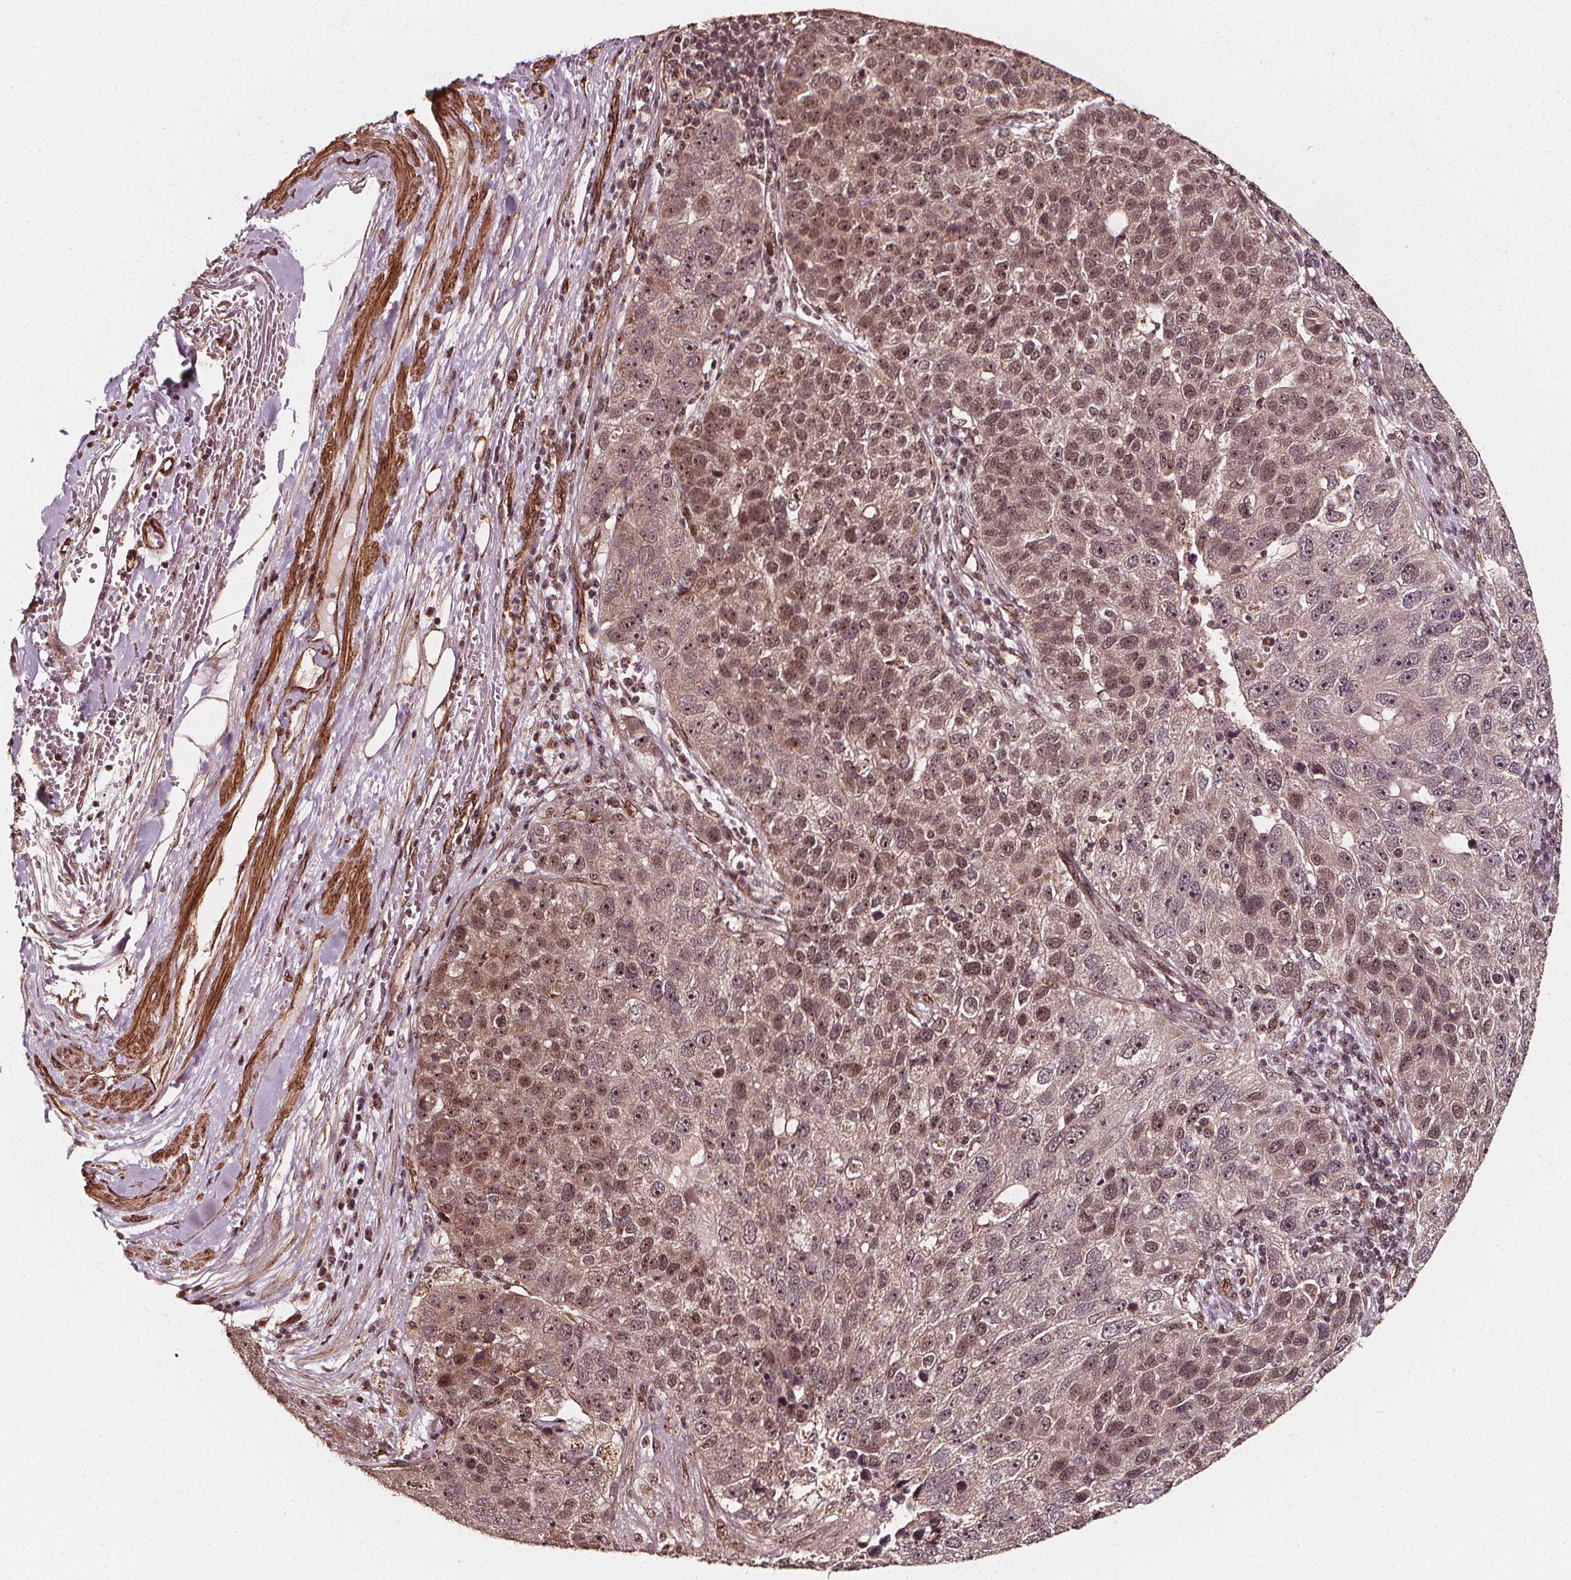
{"staining": {"intensity": "moderate", "quantity": ">75%", "location": "nuclear"}, "tissue": "pancreatic cancer", "cell_type": "Tumor cells", "image_type": "cancer", "snomed": [{"axis": "morphology", "description": "Adenocarcinoma, NOS"}, {"axis": "topography", "description": "Pancreas"}], "caption": "Protein expression by immunohistochemistry shows moderate nuclear expression in about >75% of tumor cells in pancreatic adenocarcinoma.", "gene": "EXOSC9", "patient": {"sex": "female", "age": 61}}